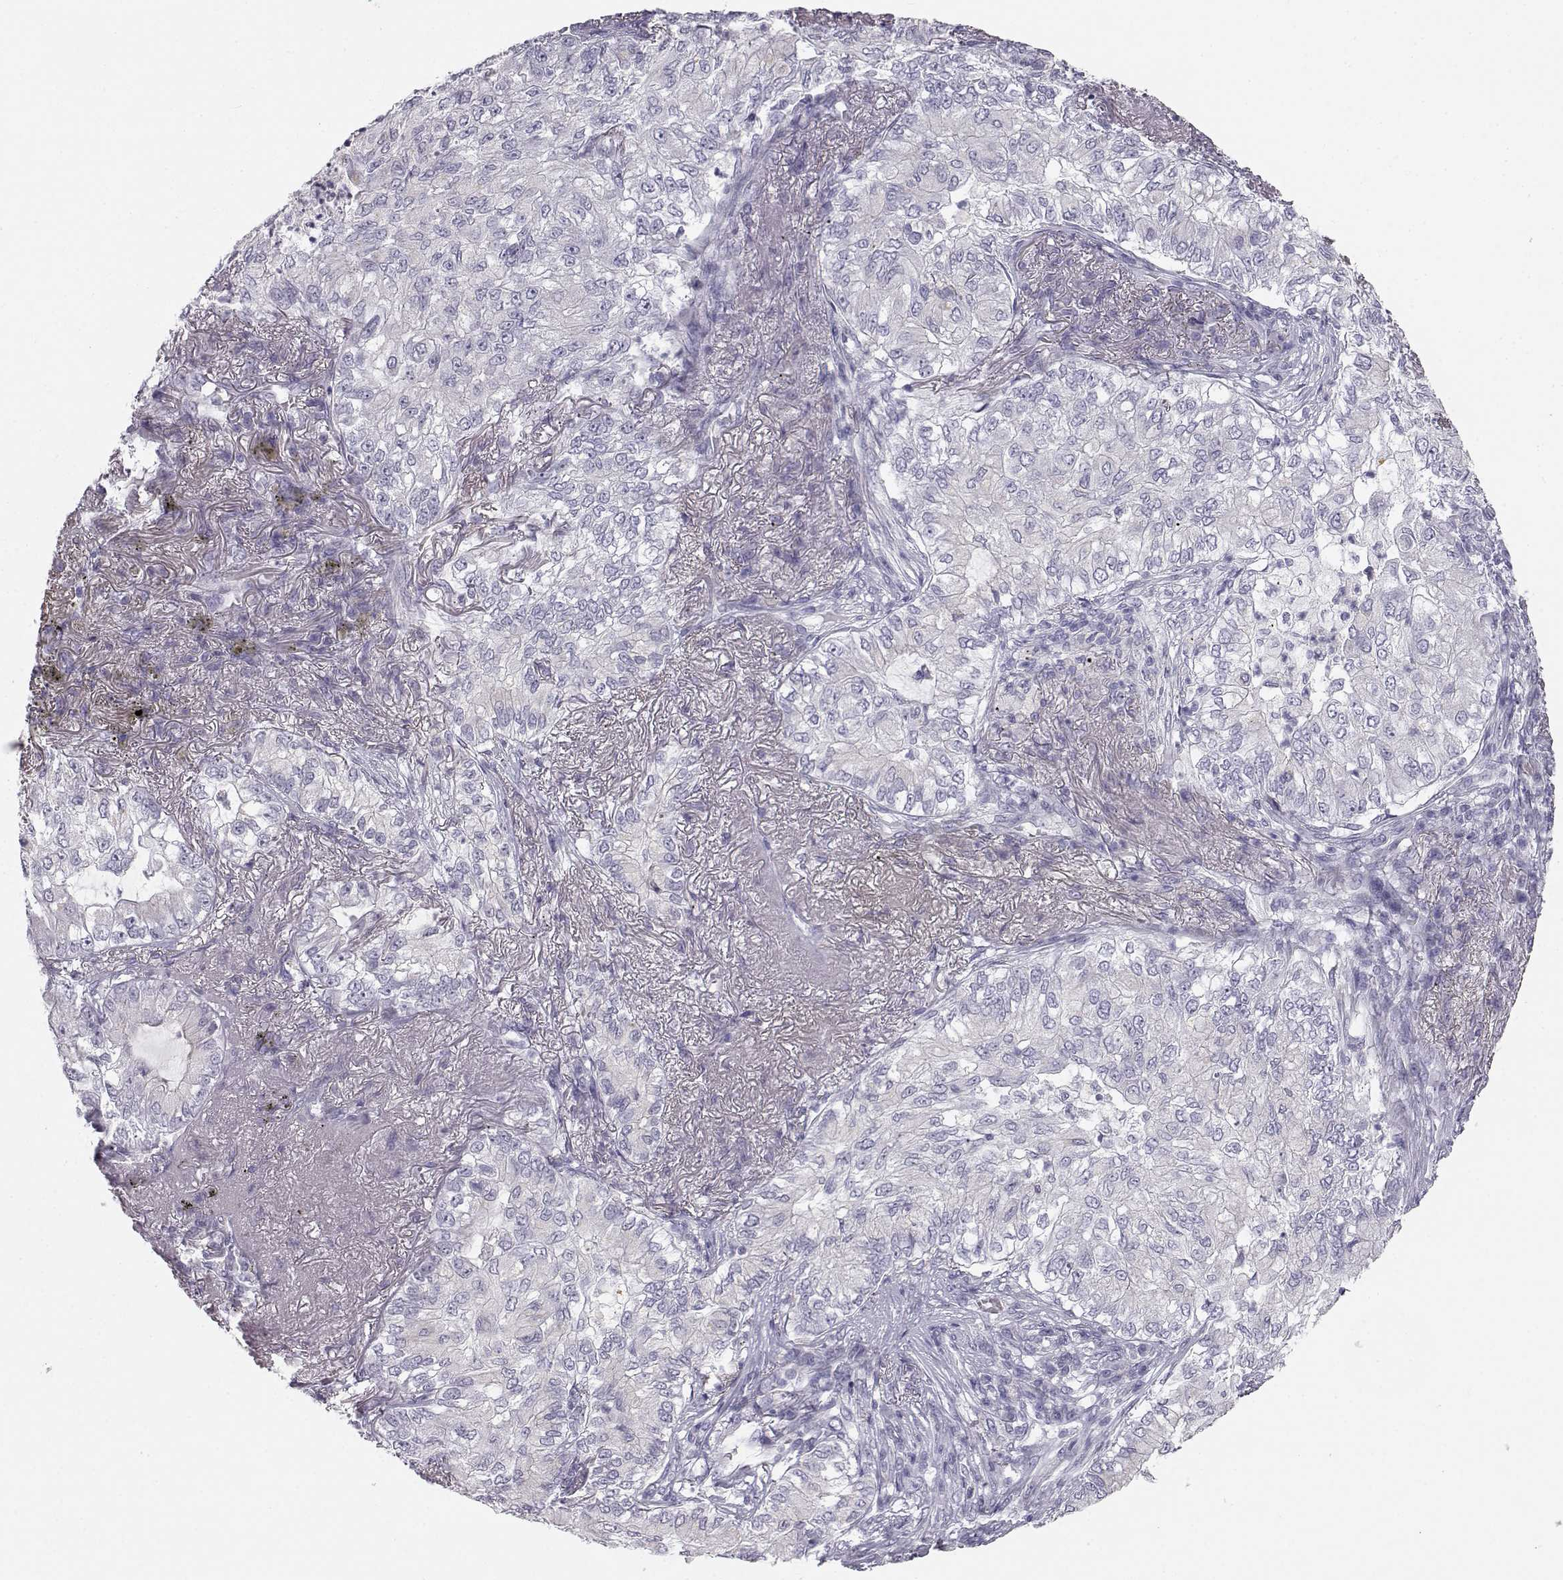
{"staining": {"intensity": "negative", "quantity": "none", "location": "none"}, "tissue": "lung cancer", "cell_type": "Tumor cells", "image_type": "cancer", "snomed": [{"axis": "morphology", "description": "Adenocarcinoma, NOS"}, {"axis": "topography", "description": "Lung"}], "caption": "Immunohistochemistry (IHC) image of lung cancer stained for a protein (brown), which demonstrates no positivity in tumor cells. (DAB (3,3'-diaminobenzidine) immunohistochemistry (IHC) visualized using brightfield microscopy, high magnification).", "gene": "MYCBPAP", "patient": {"sex": "female", "age": 73}}